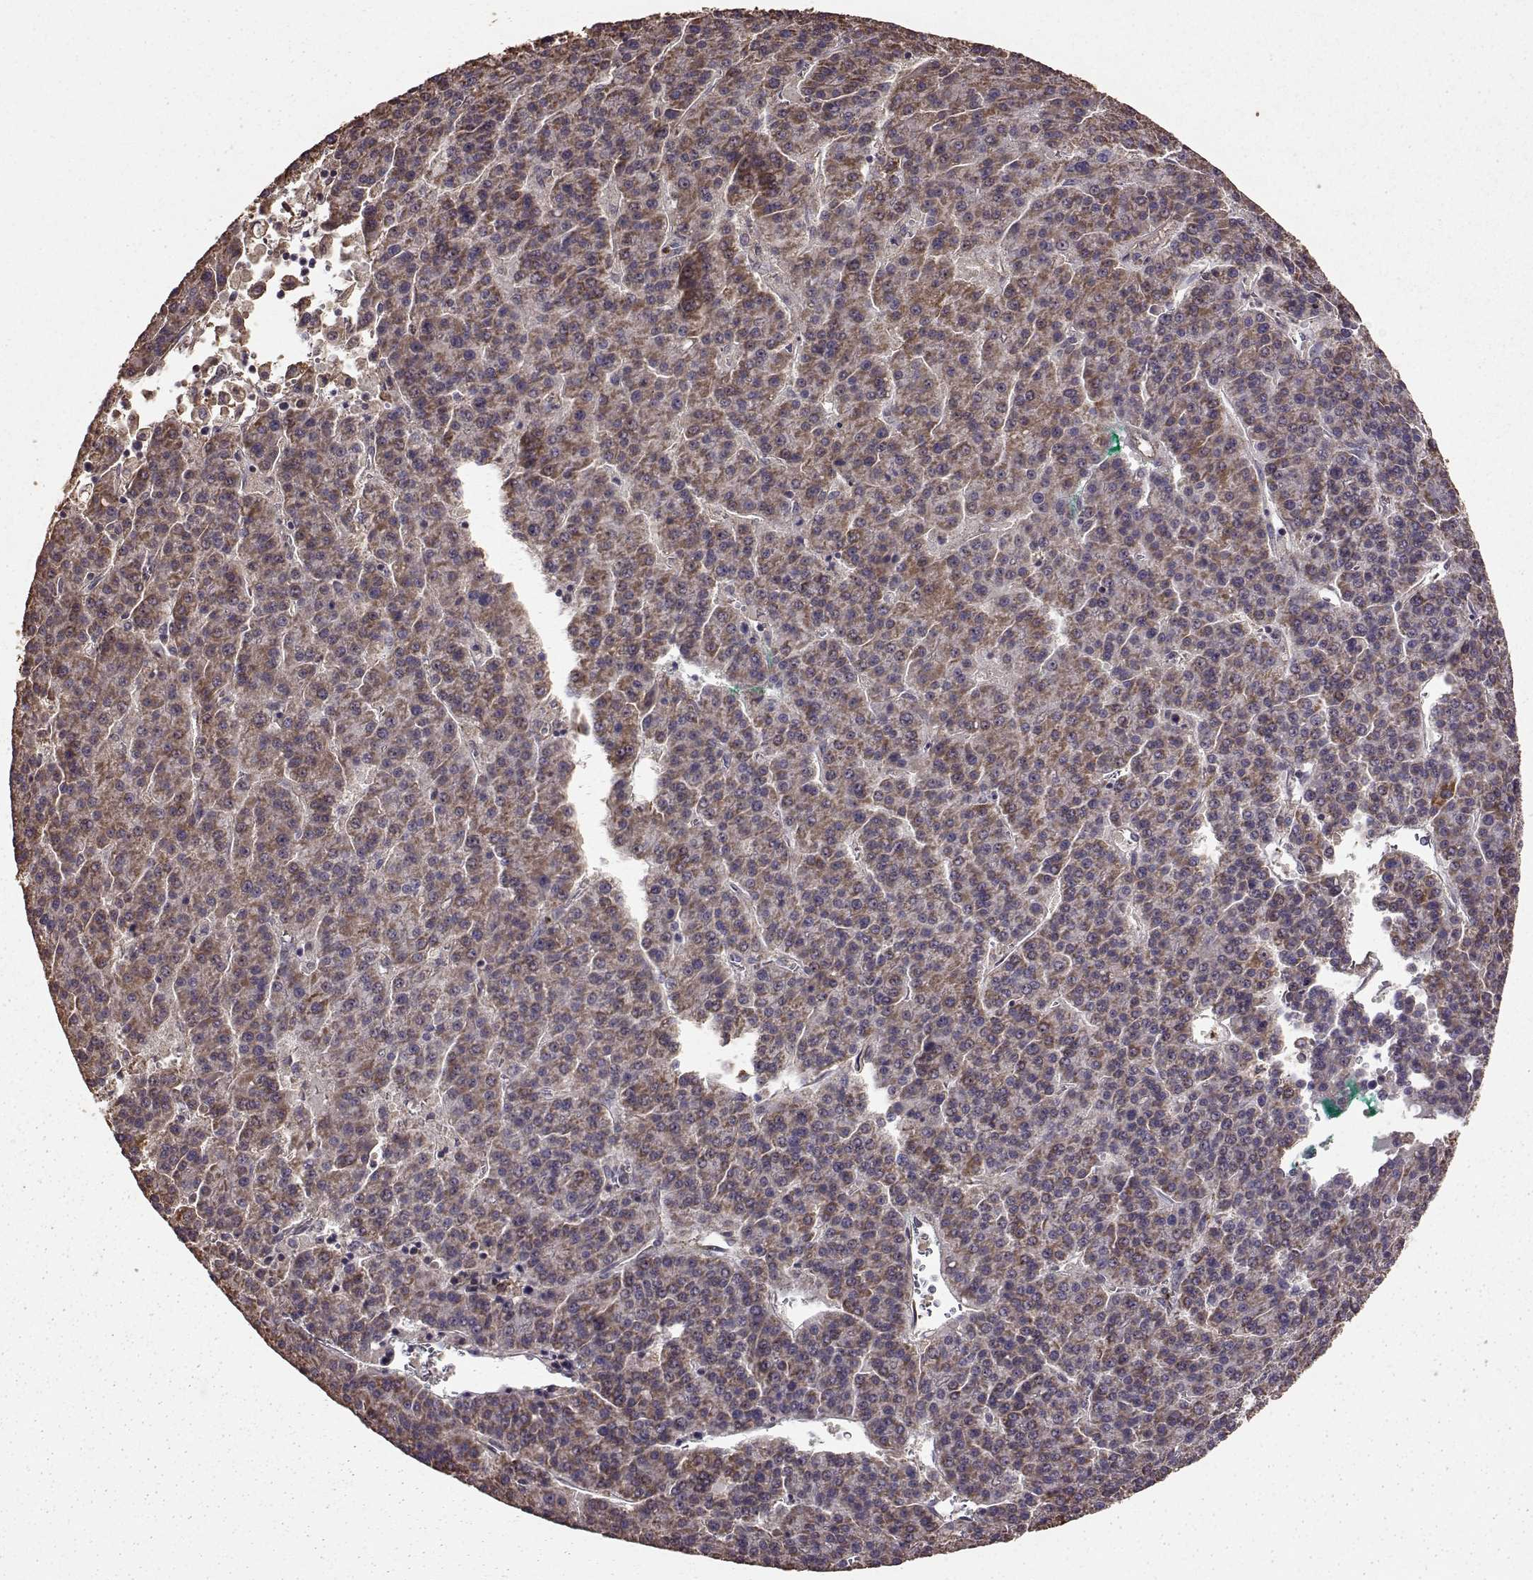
{"staining": {"intensity": "moderate", "quantity": ">75%", "location": "cytoplasmic/membranous"}, "tissue": "liver cancer", "cell_type": "Tumor cells", "image_type": "cancer", "snomed": [{"axis": "morphology", "description": "Carcinoma, Hepatocellular, NOS"}, {"axis": "topography", "description": "Liver"}], "caption": "Tumor cells reveal medium levels of moderate cytoplasmic/membranous expression in approximately >75% of cells in hepatocellular carcinoma (liver).", "gene": "PTGES2", "patient": {"sex": "female", "age": 58}}